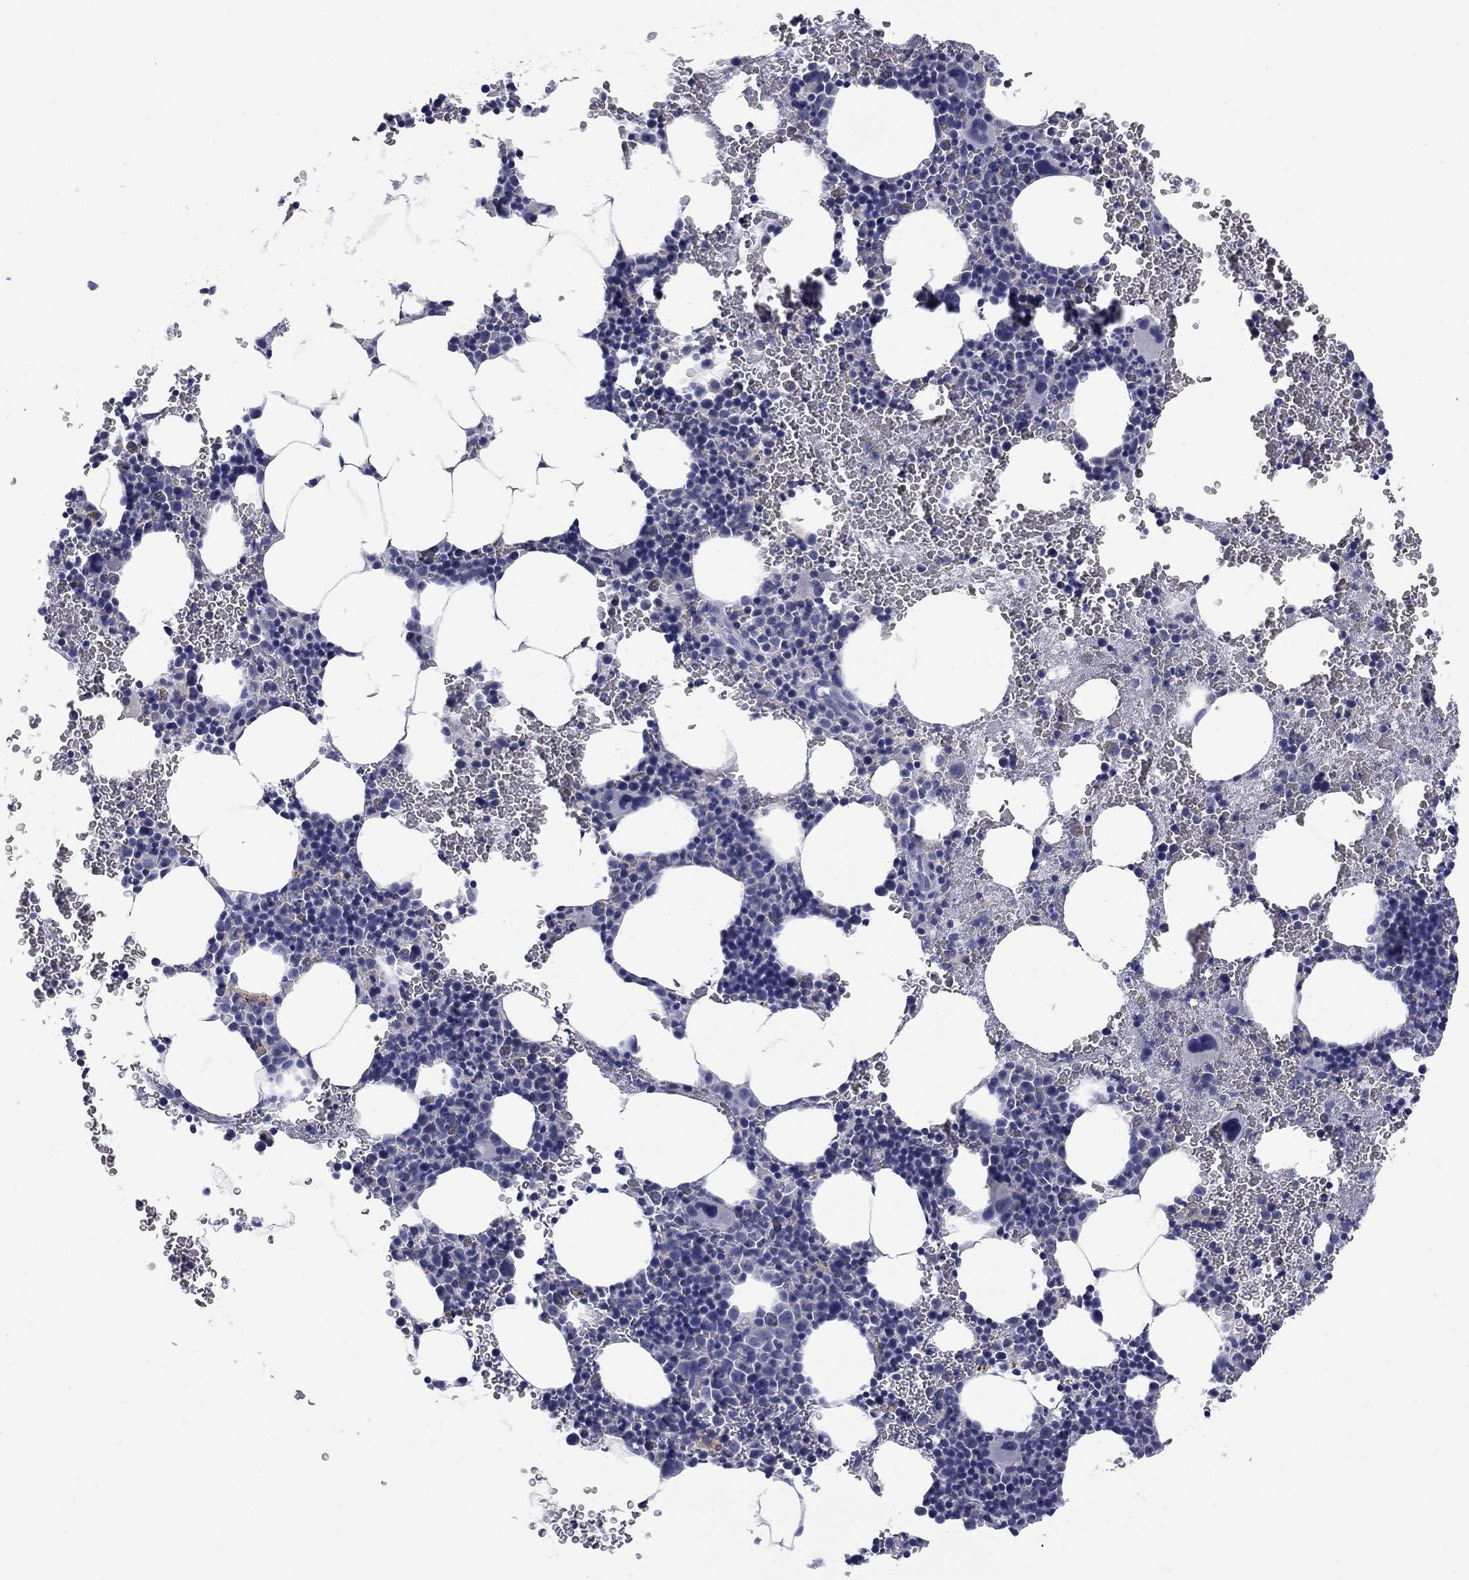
{"staining": {"intensity": "negative", "quantity": "none", "location": "none"}, "tissue": "bone marrow", "cell_type": "Hematopoietic cells", "image_type": "normal", "snomed": [{"axis": "morphology", "description": "Normal tissue, NOS"}, {"axis": "topography", "description": "Bone marrow"}], "caption": "An IHC photomicrograph of benign bone marrow is shown. There is no staining in hematopoietic cells of bone marrow.", "gene": "FRK", "patient": {"sex": "male", "age": 50}}